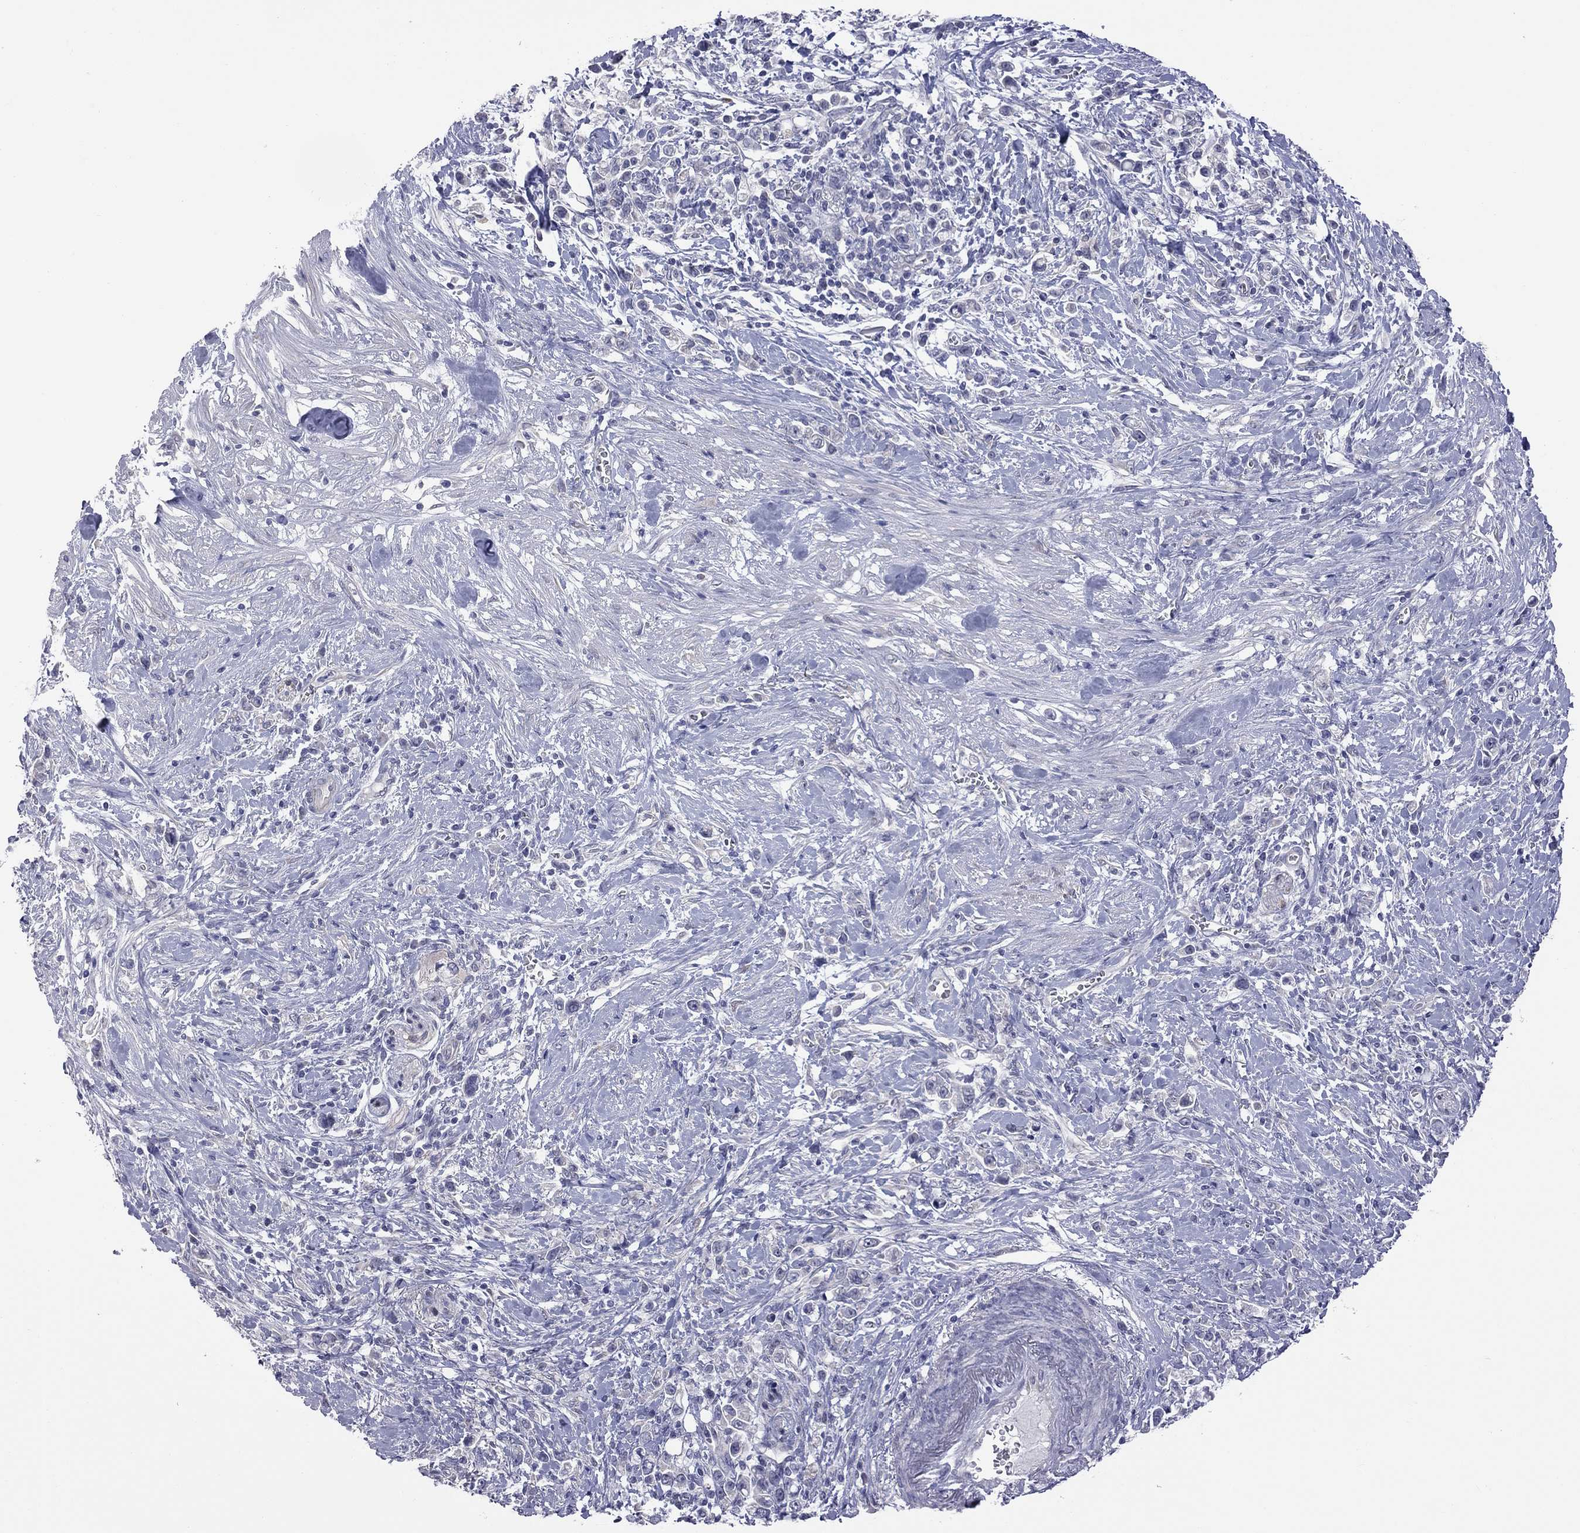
{"staining": {"intensity": "negative", "quantity": "none", "location": "none"}, "tissue": "stomach cancer", "cell_type": "Tumor cells", "image_type": "cancer", "snomed": [{"axis": "morphology", "description": "Adenocarcinoma, NOS"}, {"axis": "topography", "description": "Stomach"}], "caption": "This is an immunohistochemistry image of adenocarcinoma (stomach). There is no positivity in tumor cells.", "gene": "HYLS1", "patient": {"sex": "male", "age": 63}}